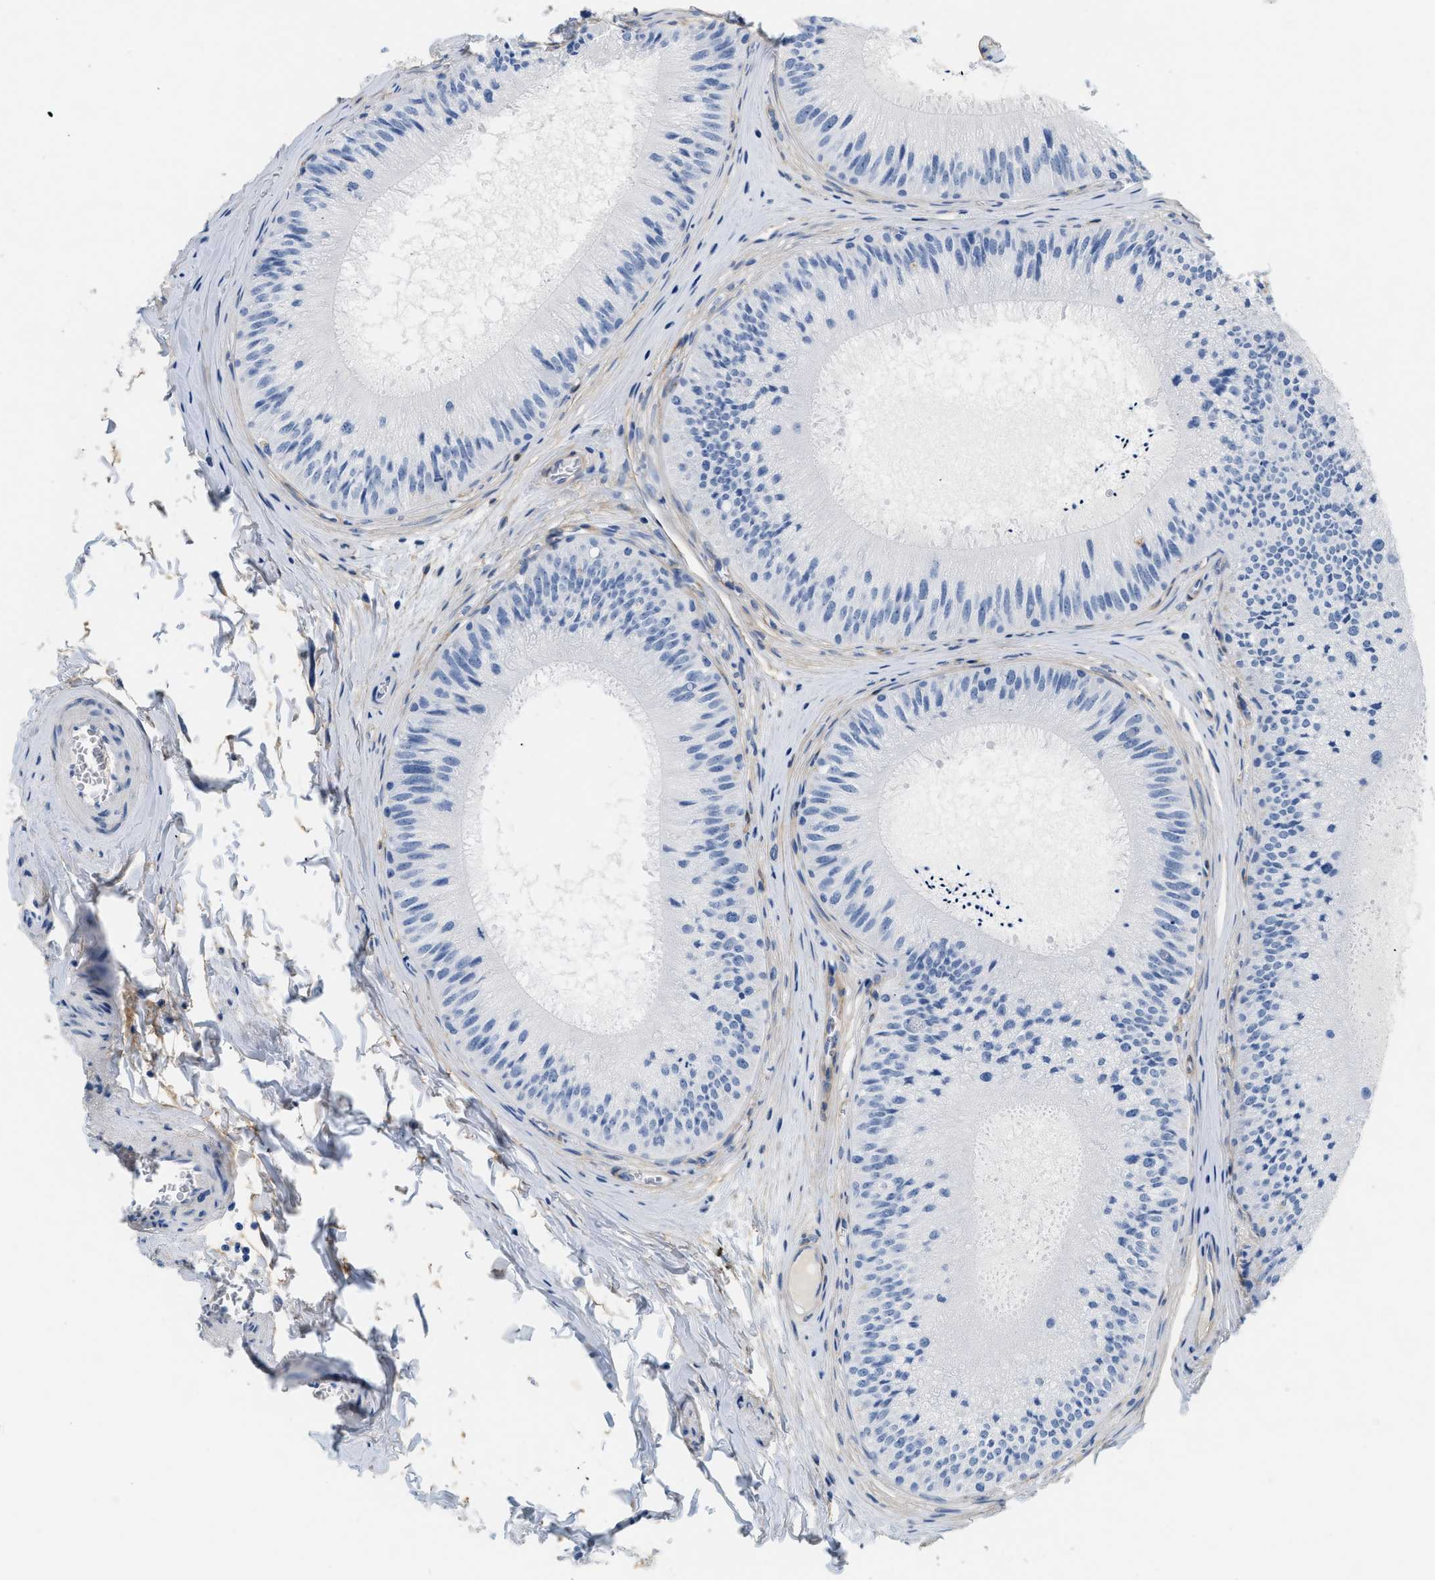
{"staining": {"intensity": "negative", "quantity": "none", "location": "none"}, "tissue": "epididymis", "cell_type": "Glandular cells", "image_type": "normal", "snomed": [{"axis": "morphology", "description": "Normal tissue, NOS"}, {"axis": "topography", "description": "Epididymis"}], "caption": "High power microscopy histopathology image of an immunohistochemistry (IHC) micrograph of unremarkable epididymis, revealing no significant expression in glandular cells.", "gene": "PDGFRB", "patient": {"sex": "male", "age": 31}}